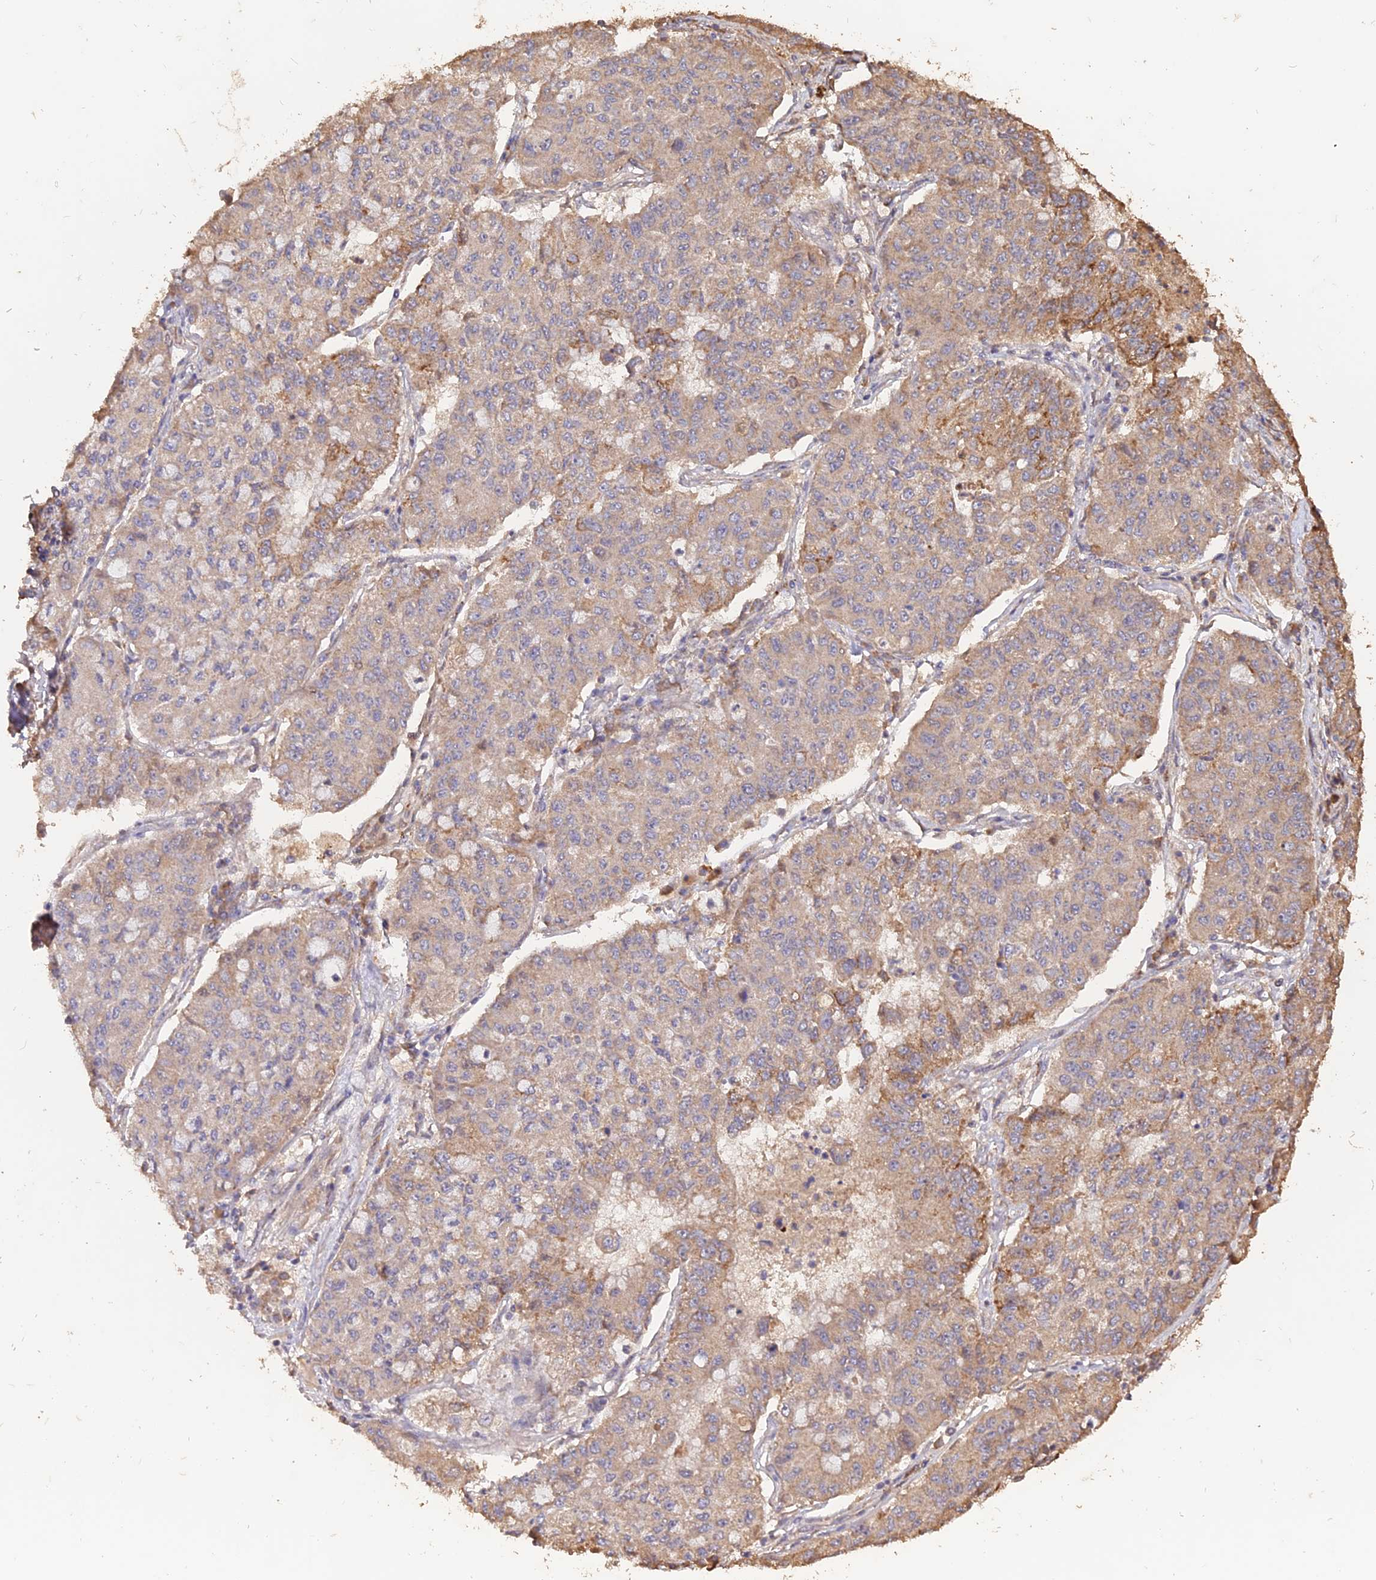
{"staining": {"intensity": "weak", "quantity": "25%-75%", "location": "cytoplasmic/membranous"}, "tissue": "lung cancer", "cell_type": "Tumor cells", "image_type": "cancer", "snomed": [{"axis": "morphology", "description": "Squamous cell carcinoma, NOS"}, {"axis": "topography", "description": "Lung"}], "caption": "Immunohistochemical staining of lung cancer (squamous cell carcinoma) reveals low levels of weak cytoplasmic/membranous staining in about 25%-75% of tumor cells.", "gene": "LAYN", "patient": {"sex": "male", "age": 74}}